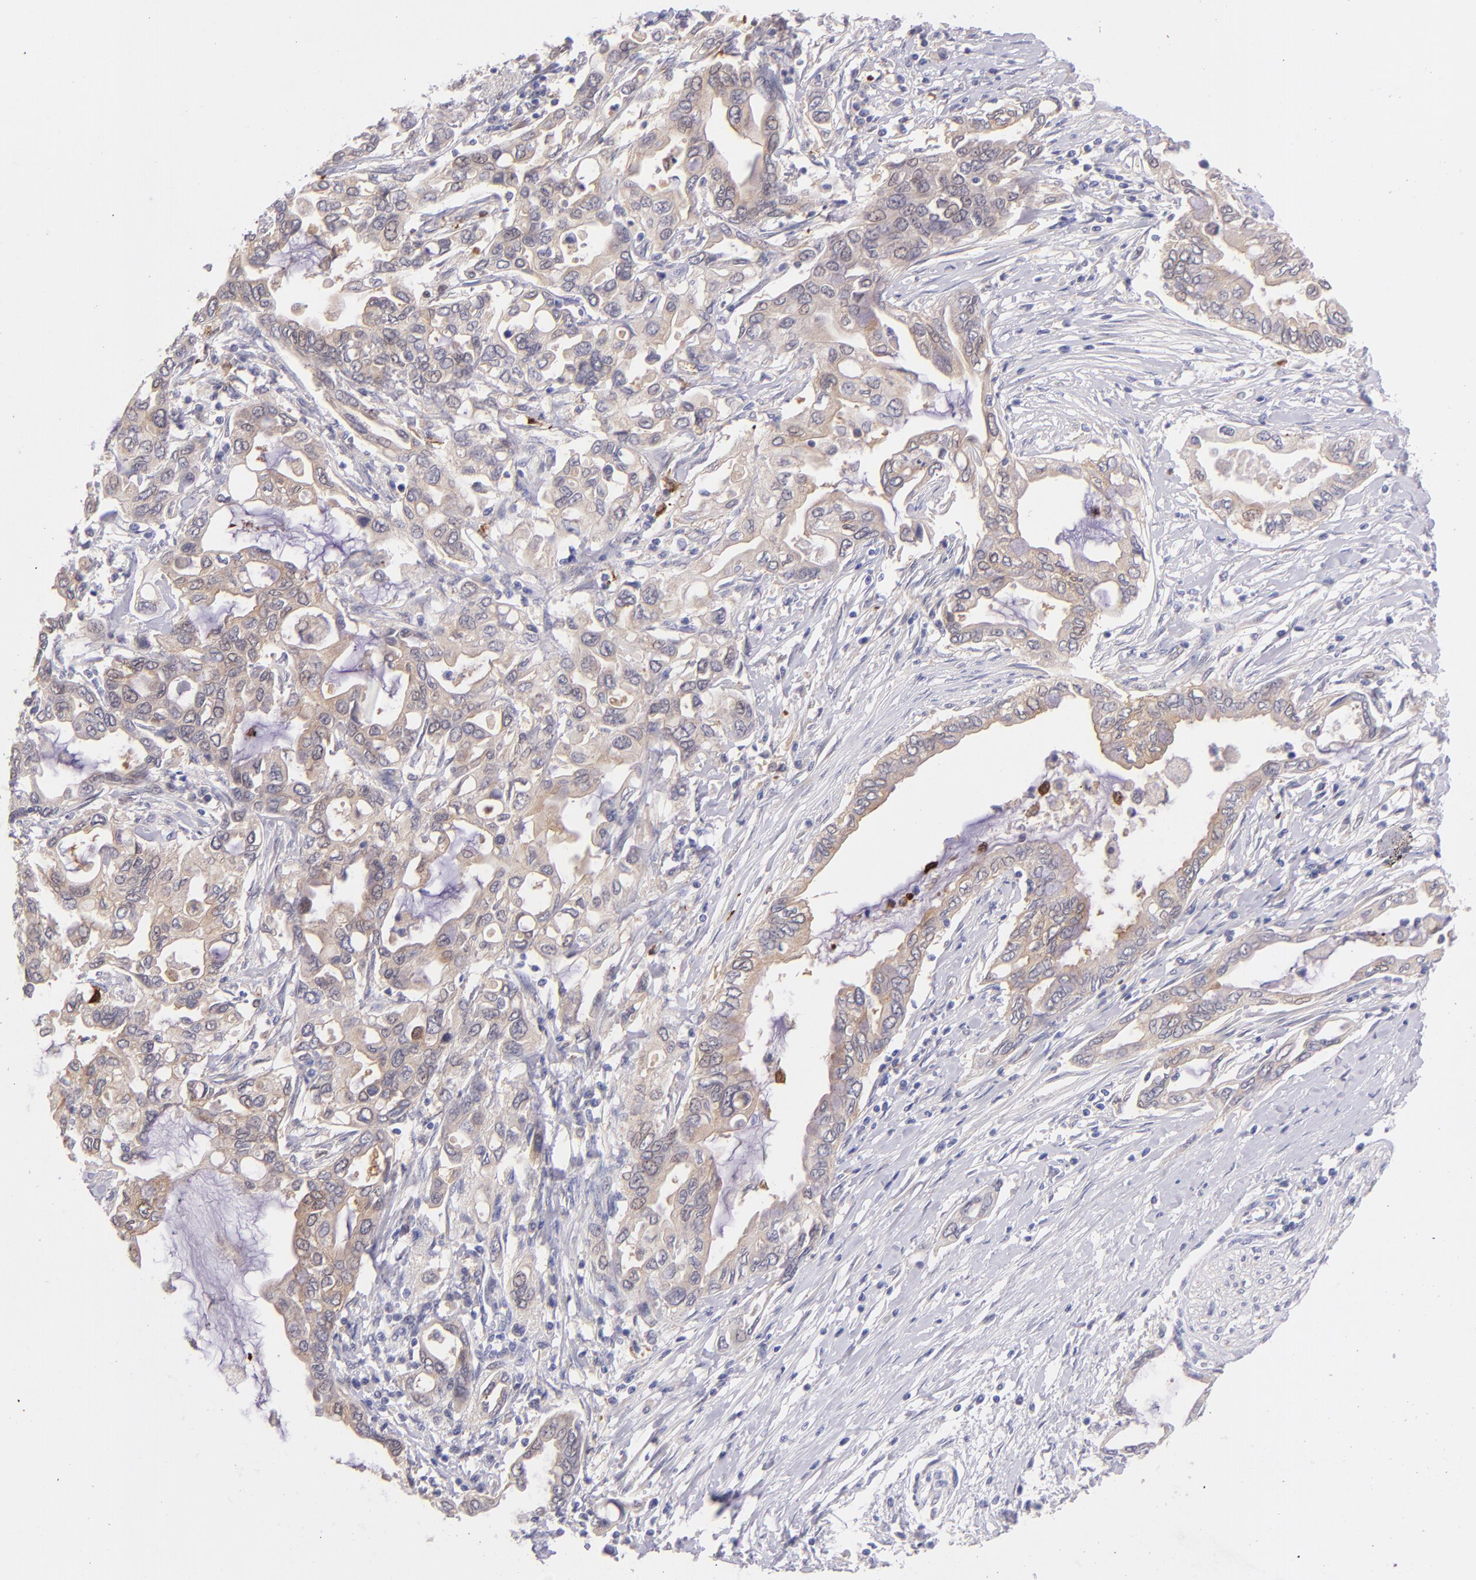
{"staining": {"intensity": "weak", "quantity": ">75%", "location": "cytoplasmic/membranous"}, "tissue": "pancreatic cancer", "cell_type": "Tumor cells", "image_type": "cancer", "snomed": [{"axis": "morphology", "description": "Adenocarcinoma, NOS"}, {"axis": "topography", "description": "Pancreas"}], "caption": "Immunohistochemistry histopathology image of neoplastic tissue: human adenocarcinoma (pancreatic) stained using immunohistochemistry (IHC) reveals low levels of weak protein expression localized specifically in the cytoplasmic/membranous of tumor cells, appearing as a cytoplasmic/membranous brown color.", "gene": "SH2D4A", "patient": {"sex": "female", "age": 57}}